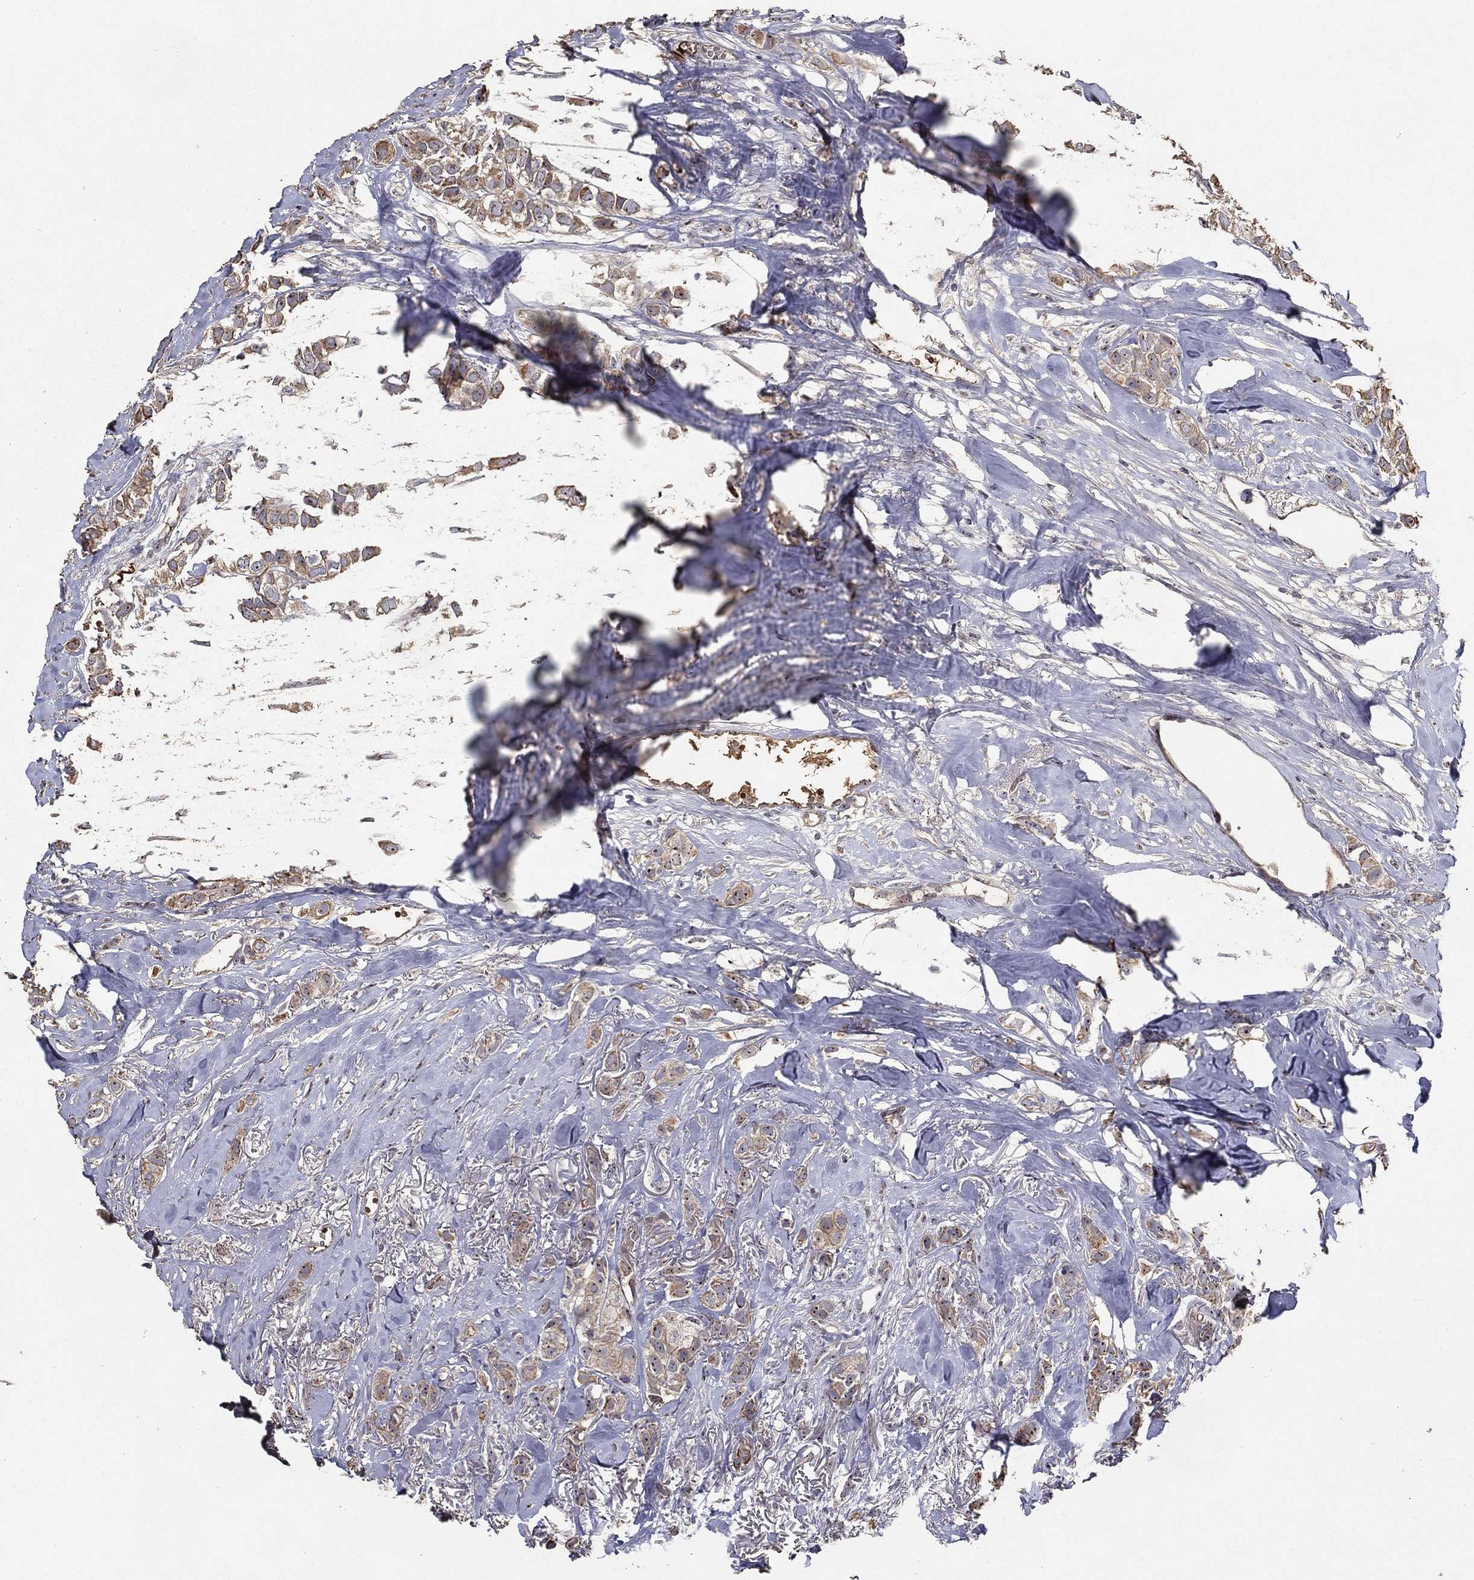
{"staining": {"intensity": "negative", "quantity": "none", "location": "none"}, "tissue": "breast cancer", "cell_type": "Tumor cells", "image_type": "cancer", "snomed": [{"axis": "morphology", "description": "Duct carcinoma"}, {"axis": "topography", "description": "Breast"}], "caption": "DAB (3,3'-diaminobenzidine) immunohistochemical staining of intraductal carcinoma (breast) reveals no significant positivity in tumor cells.", "gene": "EFNA1", "patient": {"sex": "female", "age": 85}}